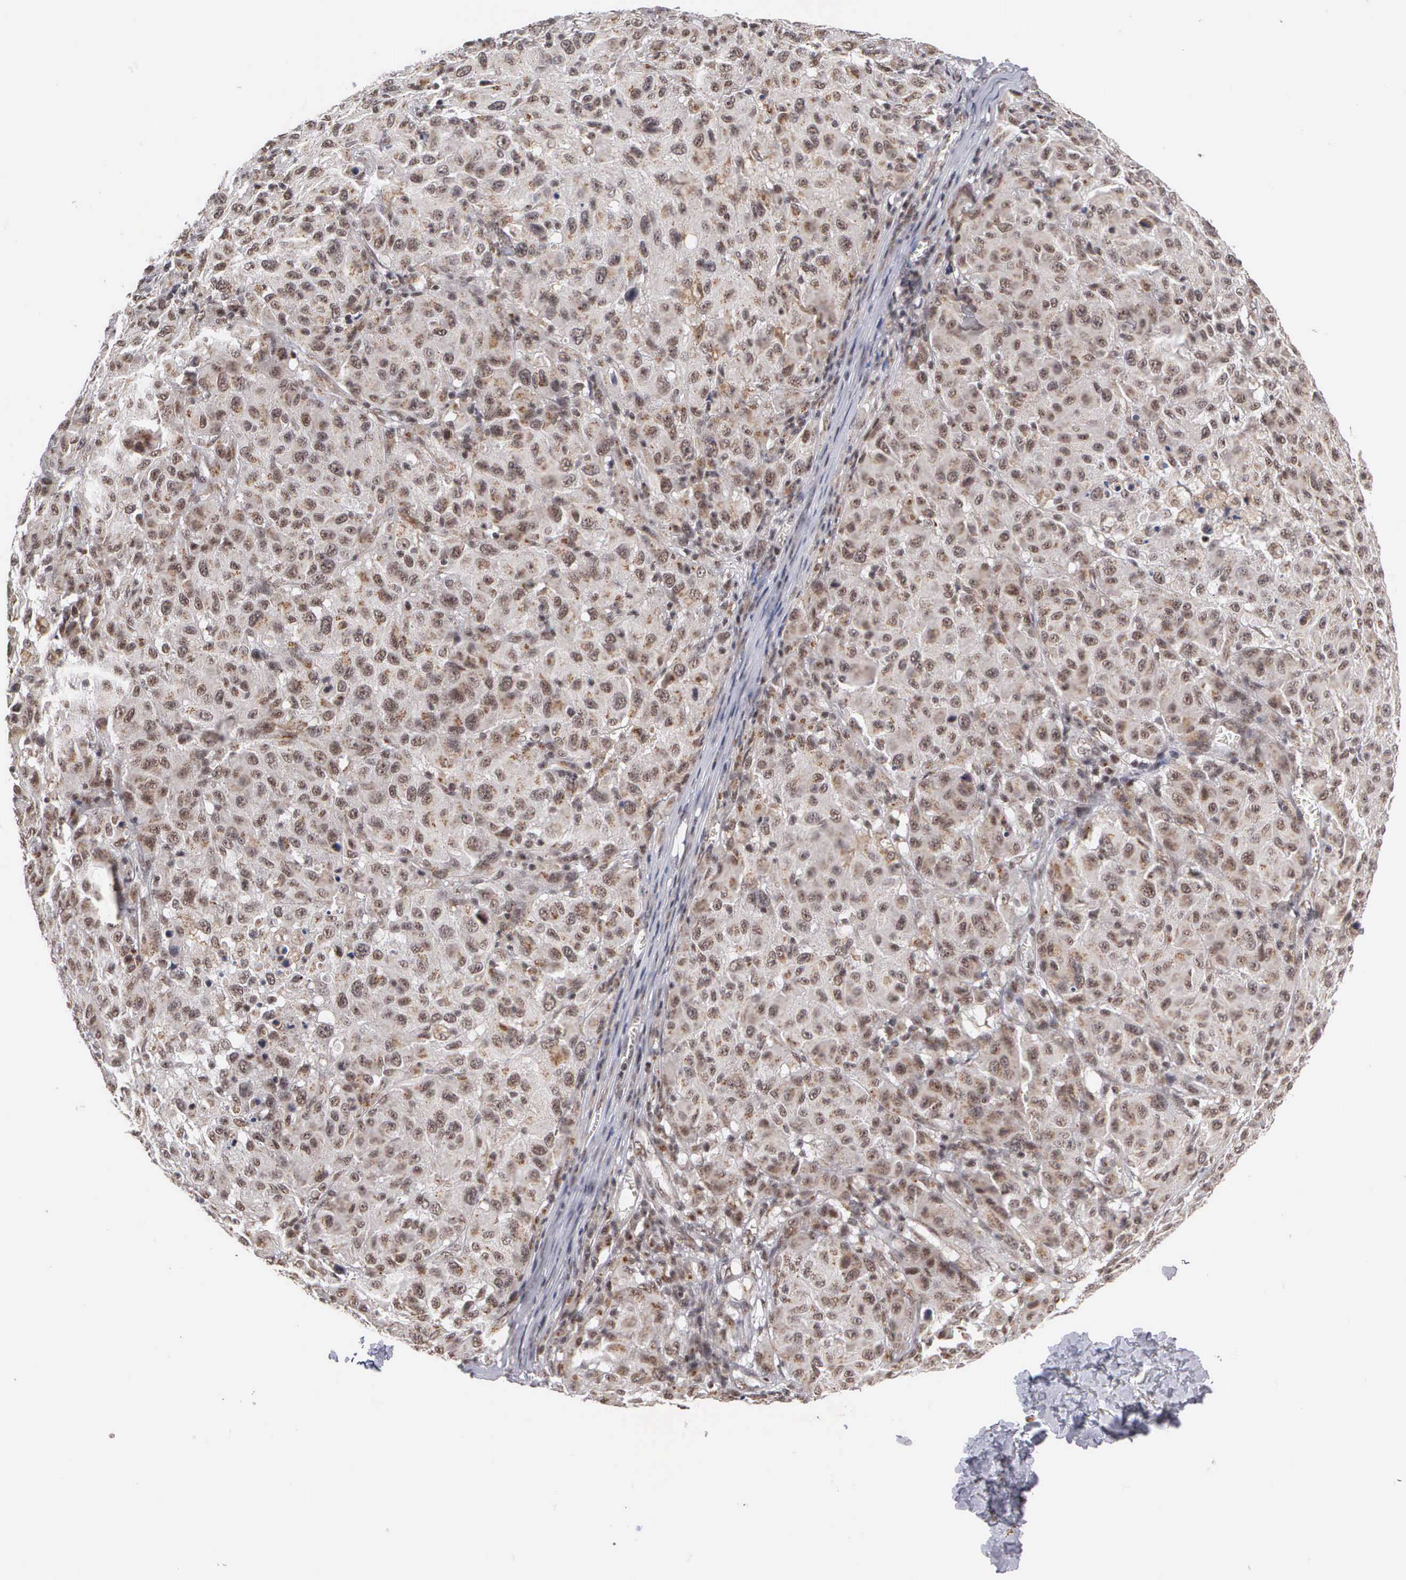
{"staining": {"intensity": "moderate", "quantity": "25%-75%", "location": "cytoplasmic/membranous,nuclear"}, "tissue": "melanoma", "cell_type": "Tumor cells", "image_type": "cancer", "snomed": [{"axis": "morphology", "description": "Malignant melanoma, NOS"}, {"axis": "topography", "description": "Skin"}], "caption": "Malignant melanoma tissue shows moderate cytoplasmic/membranous and nuclear staining in approximately 25%-75% of tumor cells", "gene": "GTF2A1", "patient": {"sex": "female", "age": 77}}